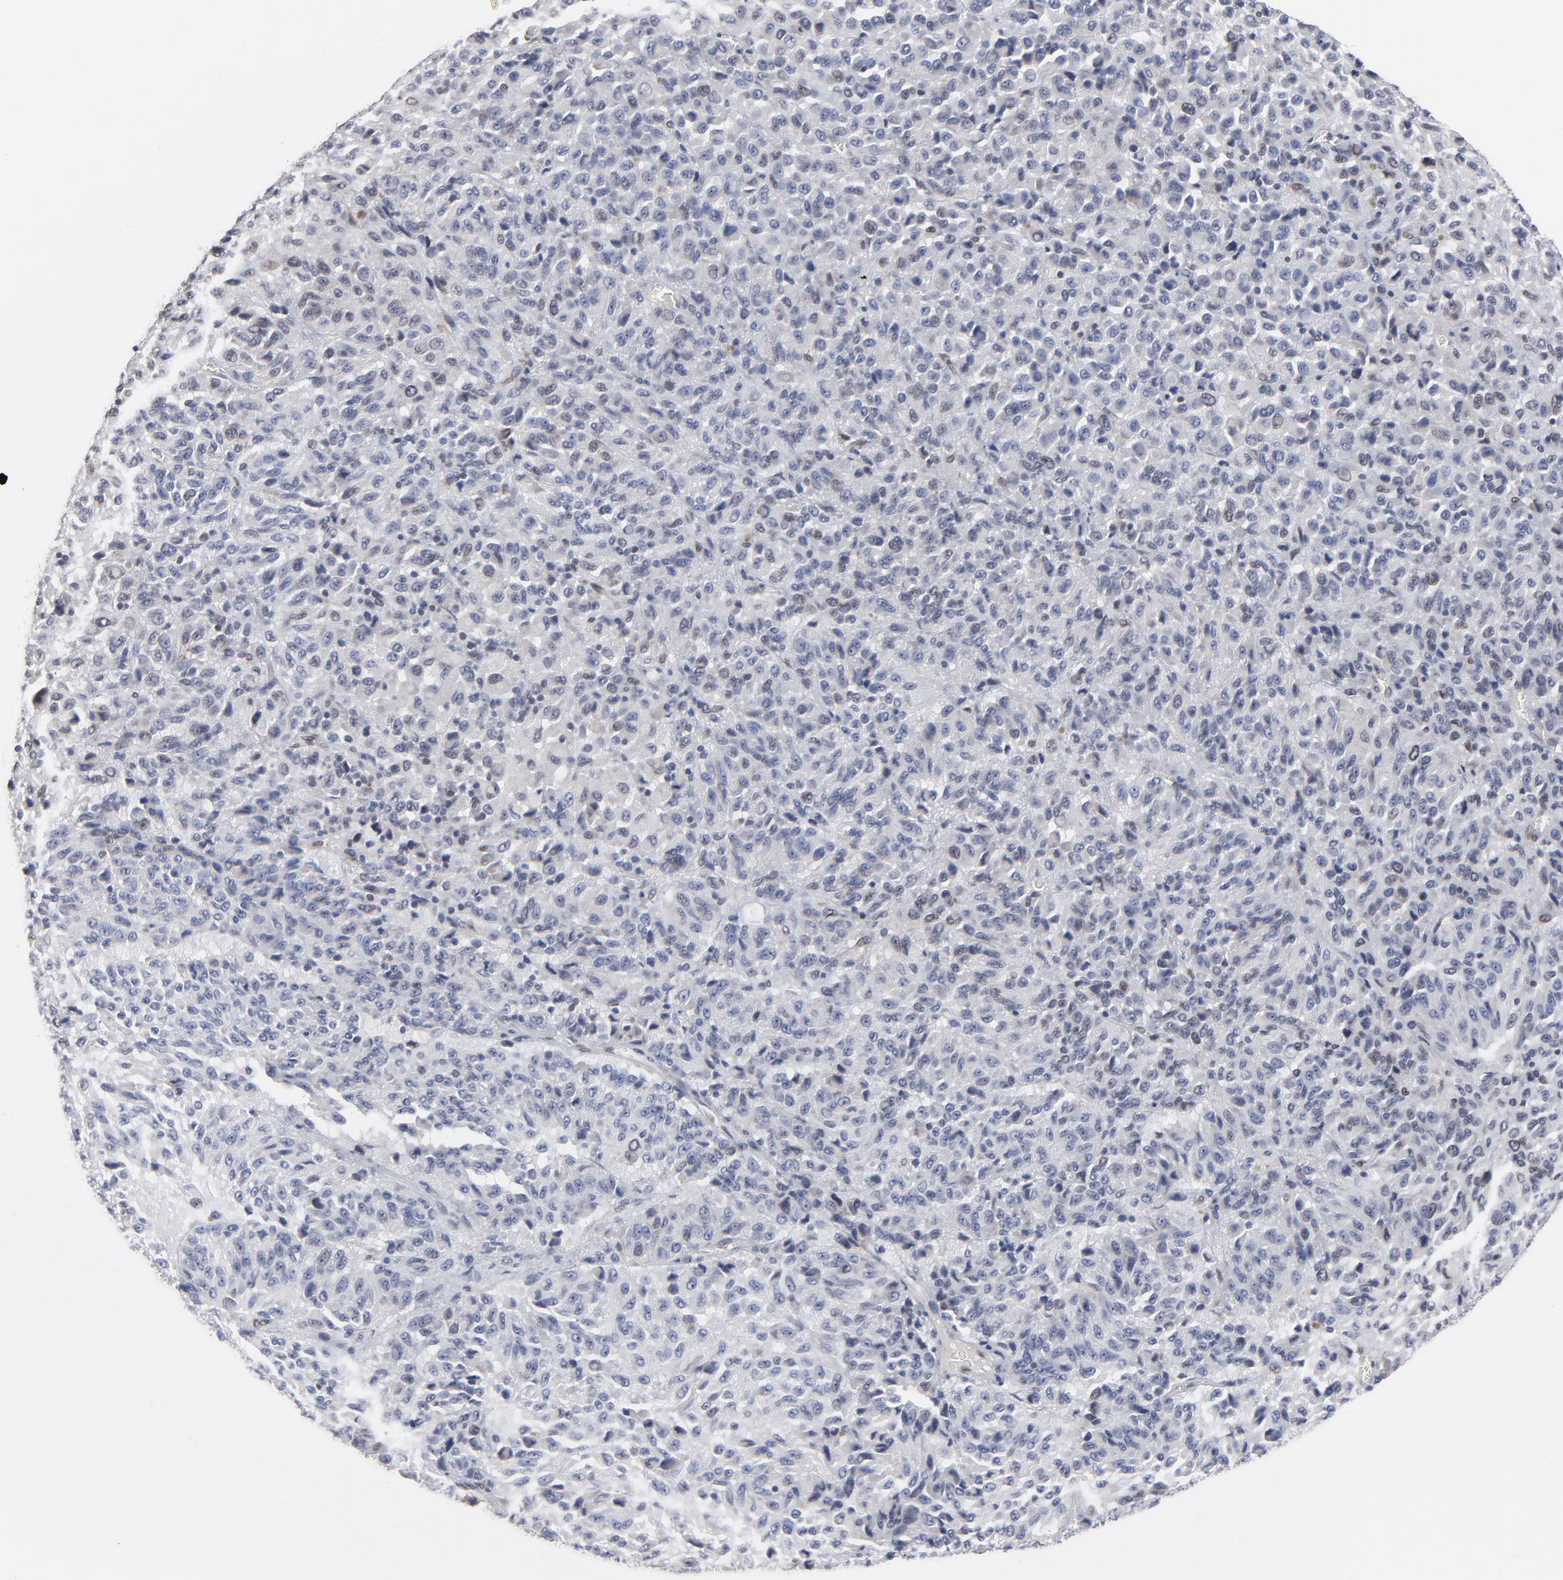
{"staining": {"intensity": "negative", "quantity": "none", "location": "none"}, "tissue": "melanoma", "cell_type": "Tumor cells", "image_type": "cancer", "snomed": [{"axis": "morphology", "description": "Malignant melanoma, Metastatic site"}, {"axis": "topography", "description": "Lung"}], "caption": "This image is of melanoma stained with immunohistochemistry to label a protein in brown with the nuclei are counter-stained blue. There is no expression in tumor cells. The staining is performed using DAB (3,3'-diaminobenzidine) brown chromogen with nuclei counter-stained in using hematoxylin.", "gene": "SYNE2", "patient": {"sex": "male", "age": 64}}